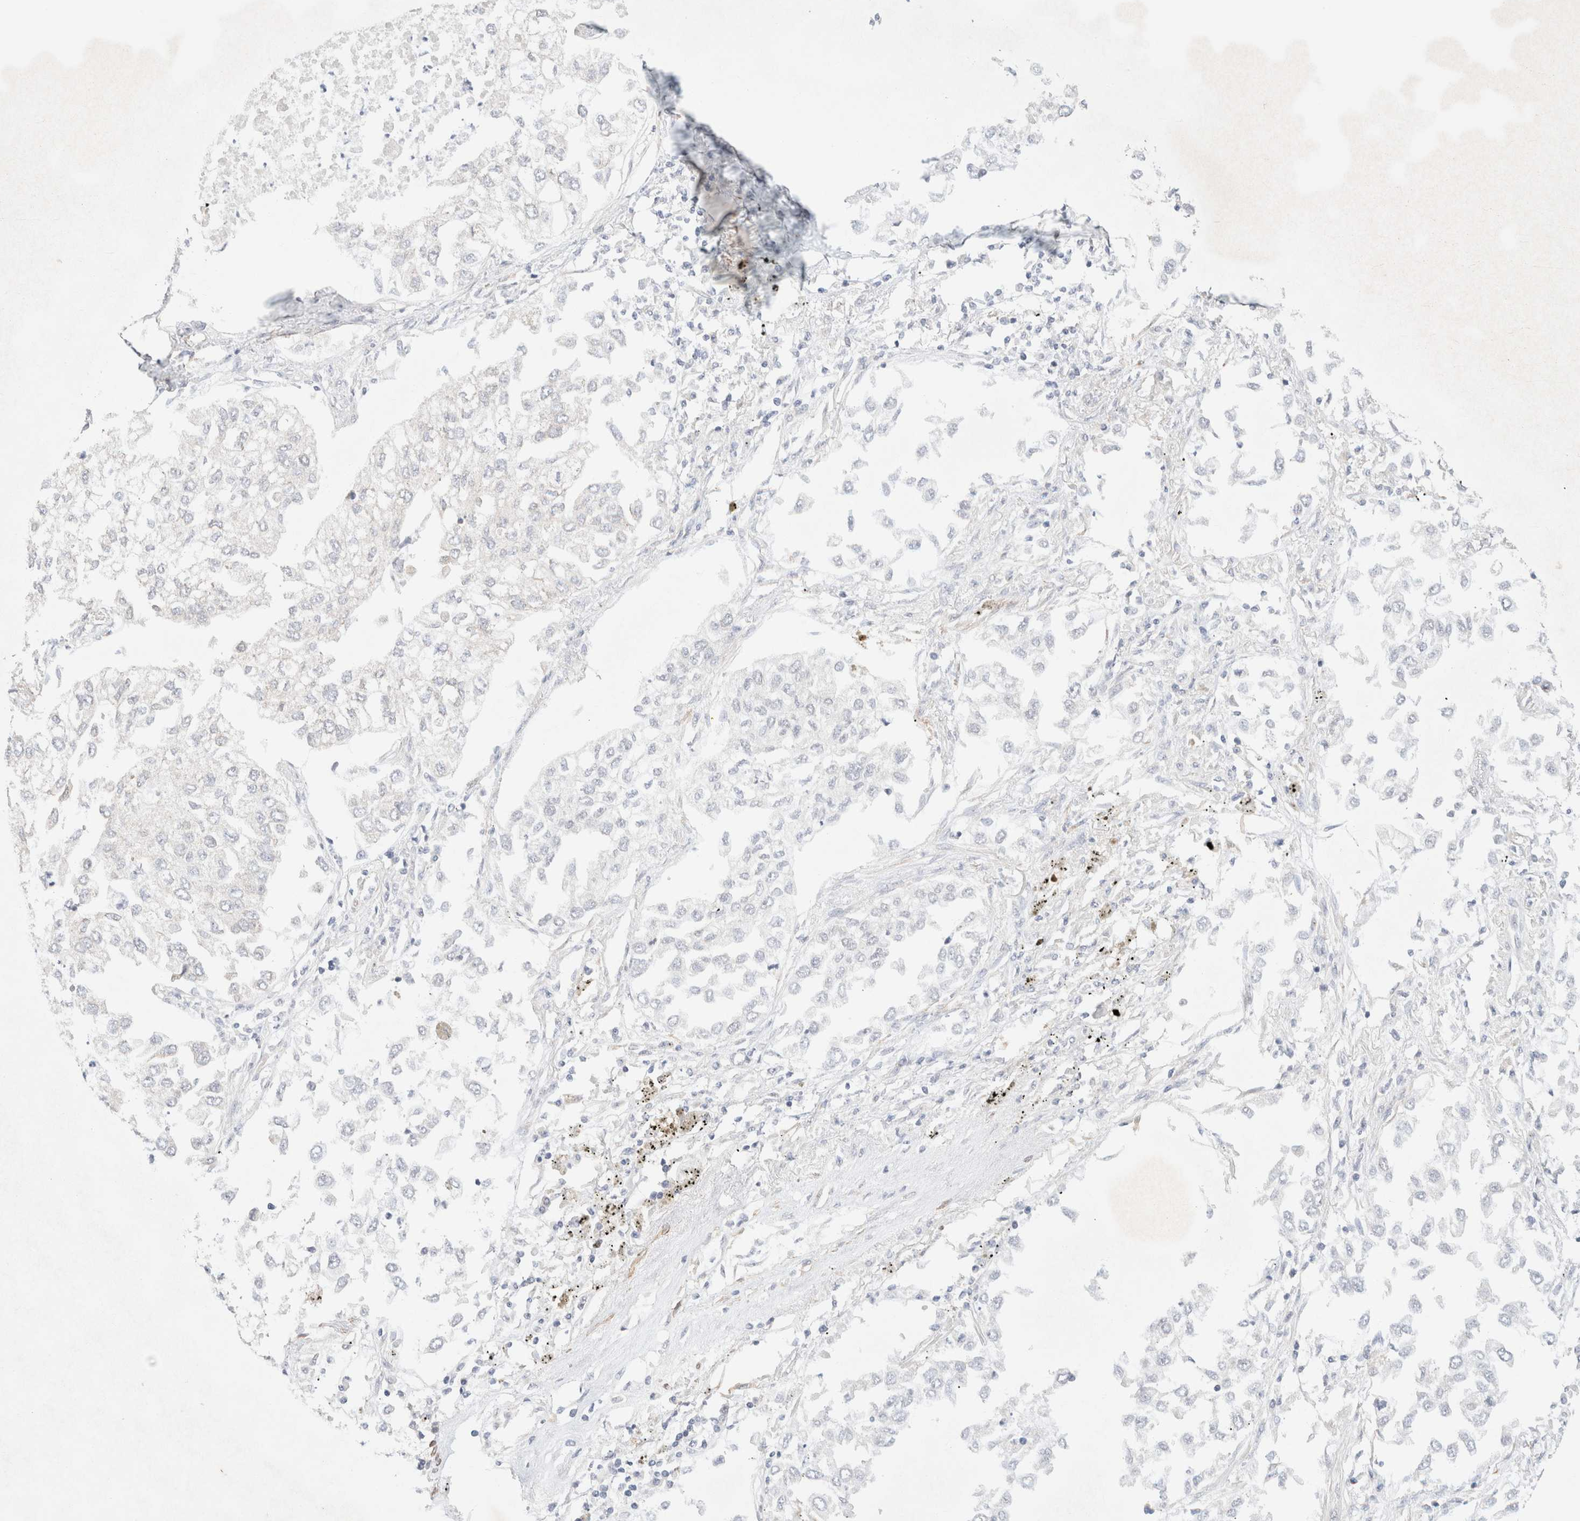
{"staining": {"intensity": "negative", "quantity": "none", "location": "none"}, "tissue": "lung cancer", "cell_type": "Tumor cells", "image_type": "cancer", "snomed": [{"axis": "morphology", "description": "Inflammation, NOS"}, {"axis": "morphology", "description": "Adenocarcinoma, NOS"}, {"axis": "topography", "description": "Lung"}], "caption": "The IHC image has no significant positivity in tumor cells of lung adenocarcinoma tissue. The staining was performed using DAB (3,3'-diaminobenzidine) to visualize the protein expression in brown, while the nuclei were stained in blue with hematoxylin (Magnification: 20x).", "gene": "RRP15", "patient": {"sex": "male", "age": 63}}